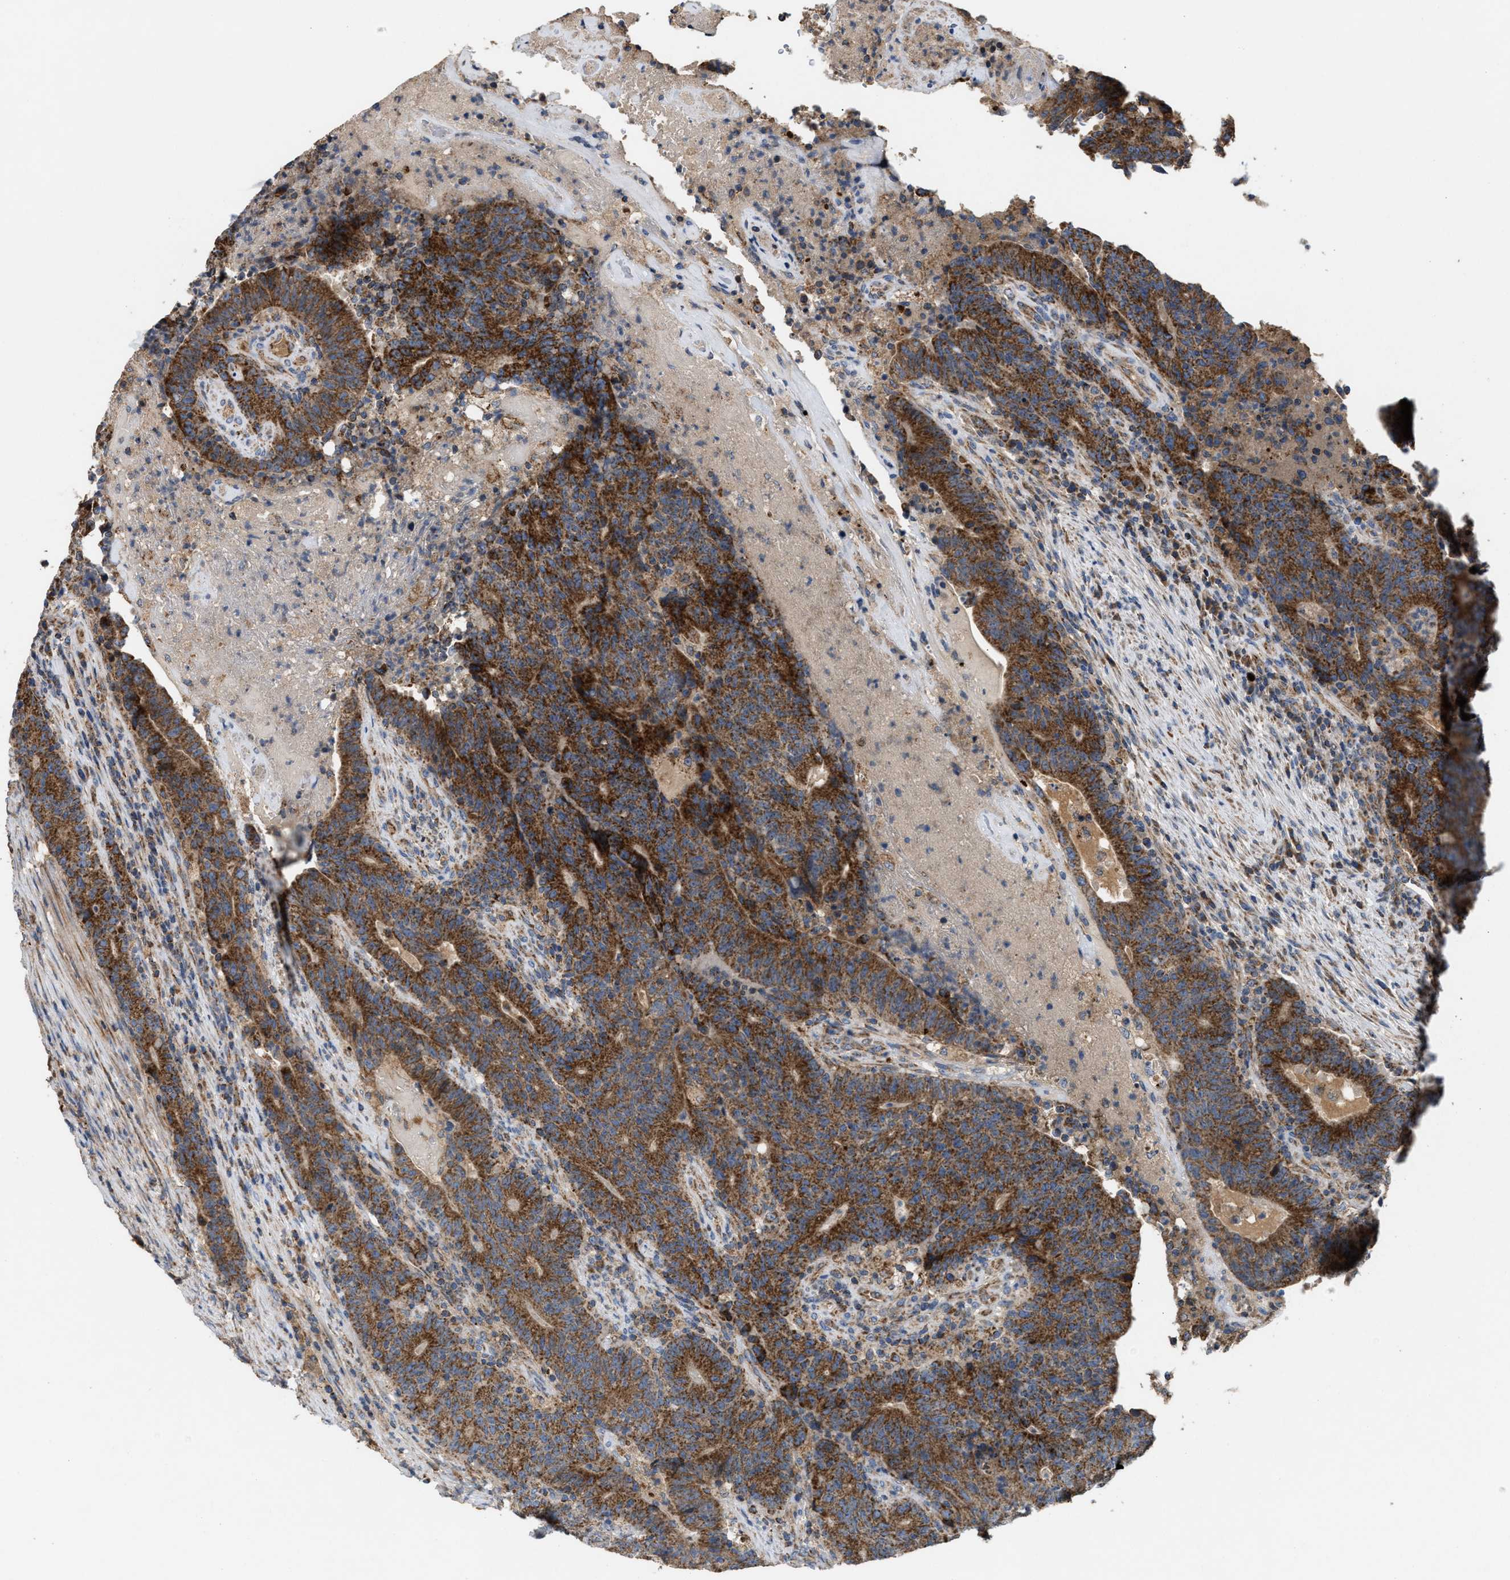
{"staining": {"intensity": "strong", "quantity": ">75%", "location": "cytoplasmic/membranous"}, "tissue": "colorectal cancer", "cell_type": "Tumor cells", "image_type": "cancer", "snomed": [{"axis": "morphology", "description": "Normal tissue, NOS"}, {"axis": "morphology", "description": "Adenocarcinoma, NOS"}, {"axis": "topography", "description": "Colon"}], "caption": "Immunohistochemical staining of human adenocarcinoma (colorectal) shows strong cytoplasmic/membranous protein staining in about >75% of tumor cells.", "gene": "TACO1", "patient": {"sex": "female", "age": 75}}